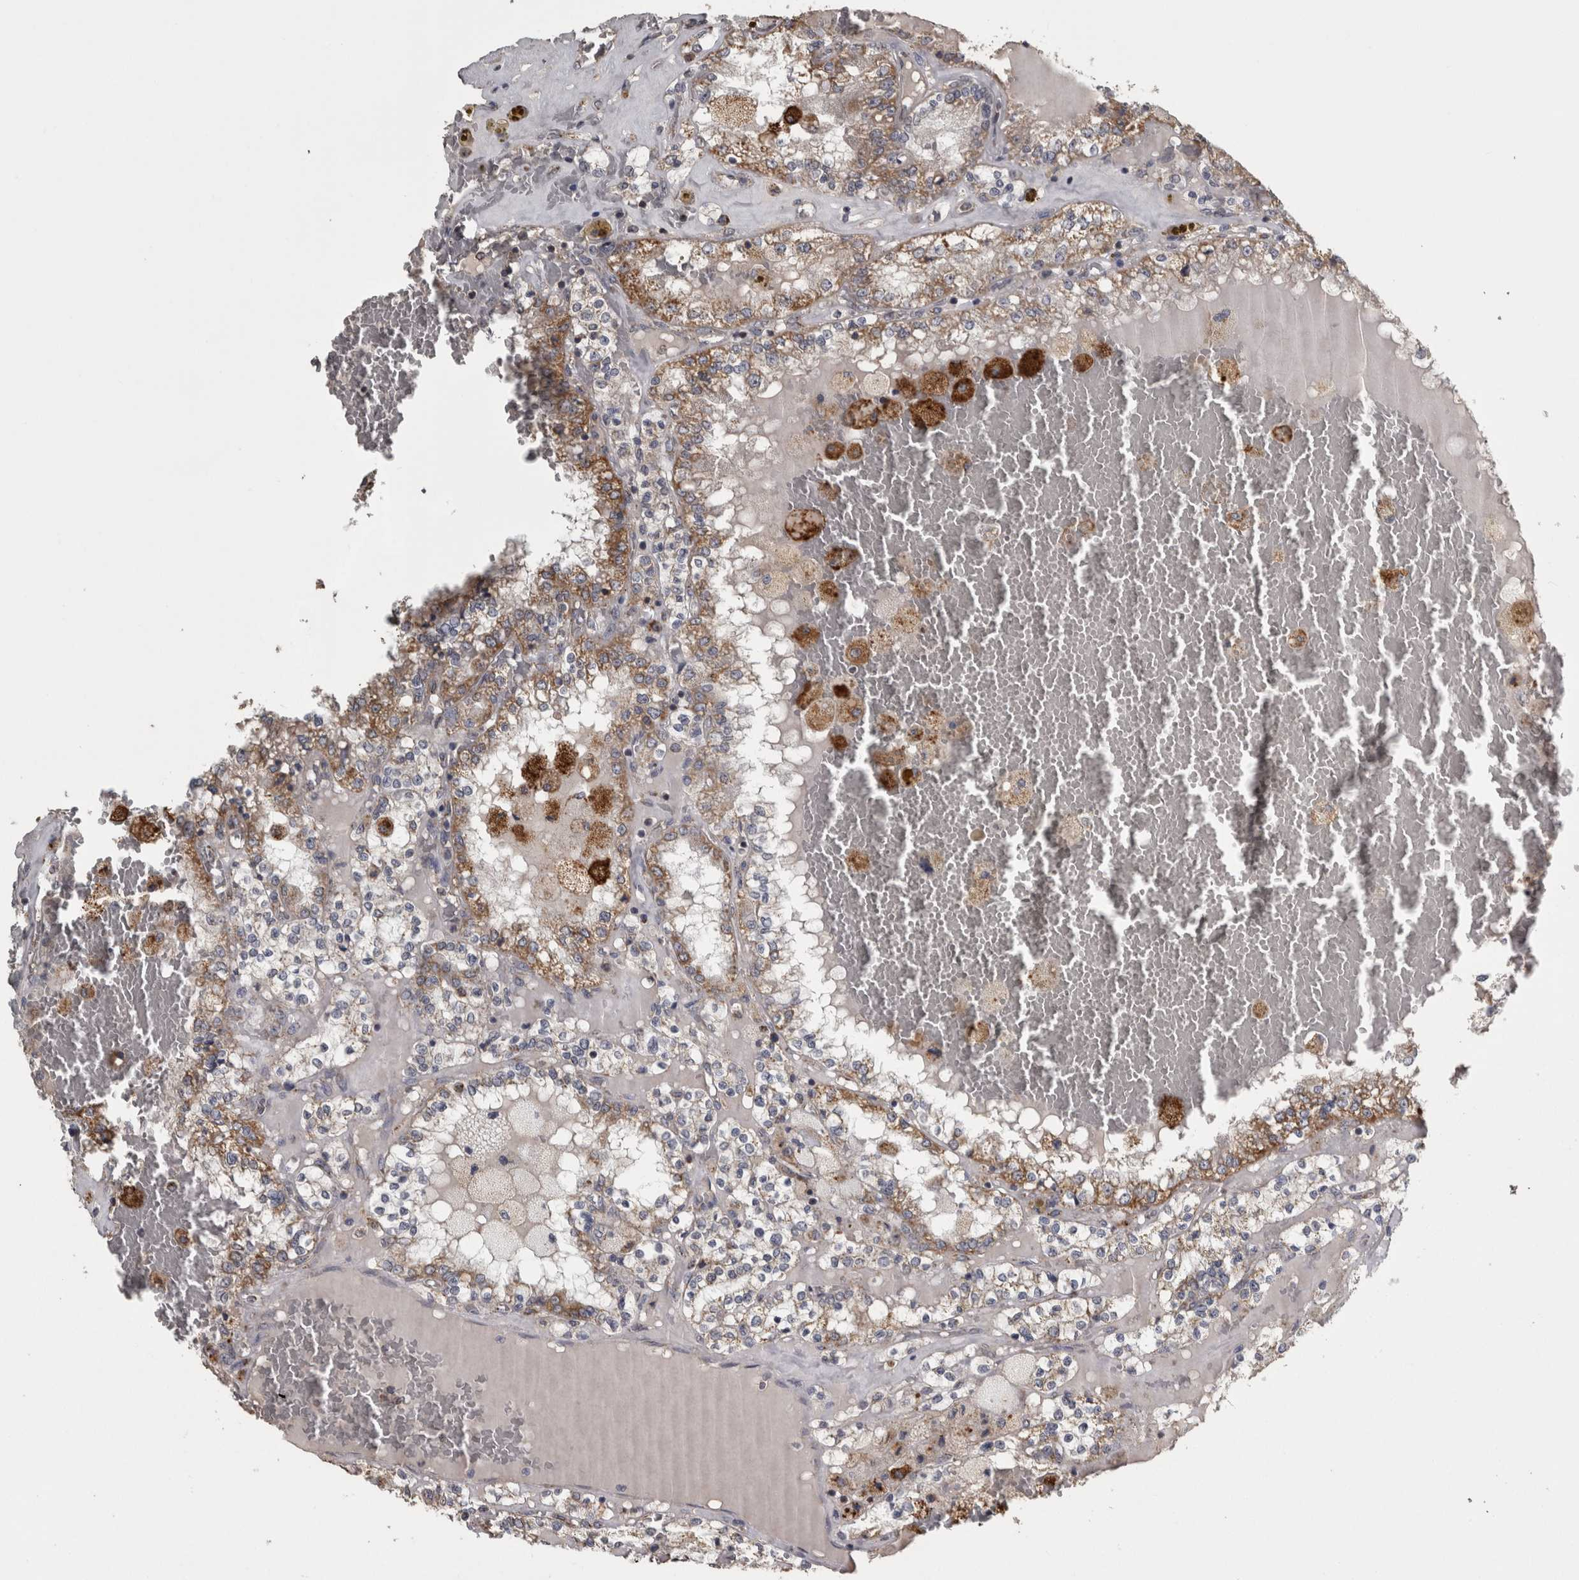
{"staining": {"intensity": "moderate", "quantity": ">75%", "location": "cytoplasmic/membranous"}, "tissue": "renal cancer", "cell_type": "Tumor cells", "image_type": "cancer", "snomed": [{"axis": "morphology", "description": "Adenocarcinoma, NOS"}, {"axis": "topography", "description": "Kidney"}], "caption": "Immunohistochemistry histopathology image of human renal cancer stained for a protein (brown), which shows medium levels of moderate cytoplasmic/membranous positivity in about >75% of tumor cells.", "gene": "FRK", "patient": {"sex": "female", "age": 56}}